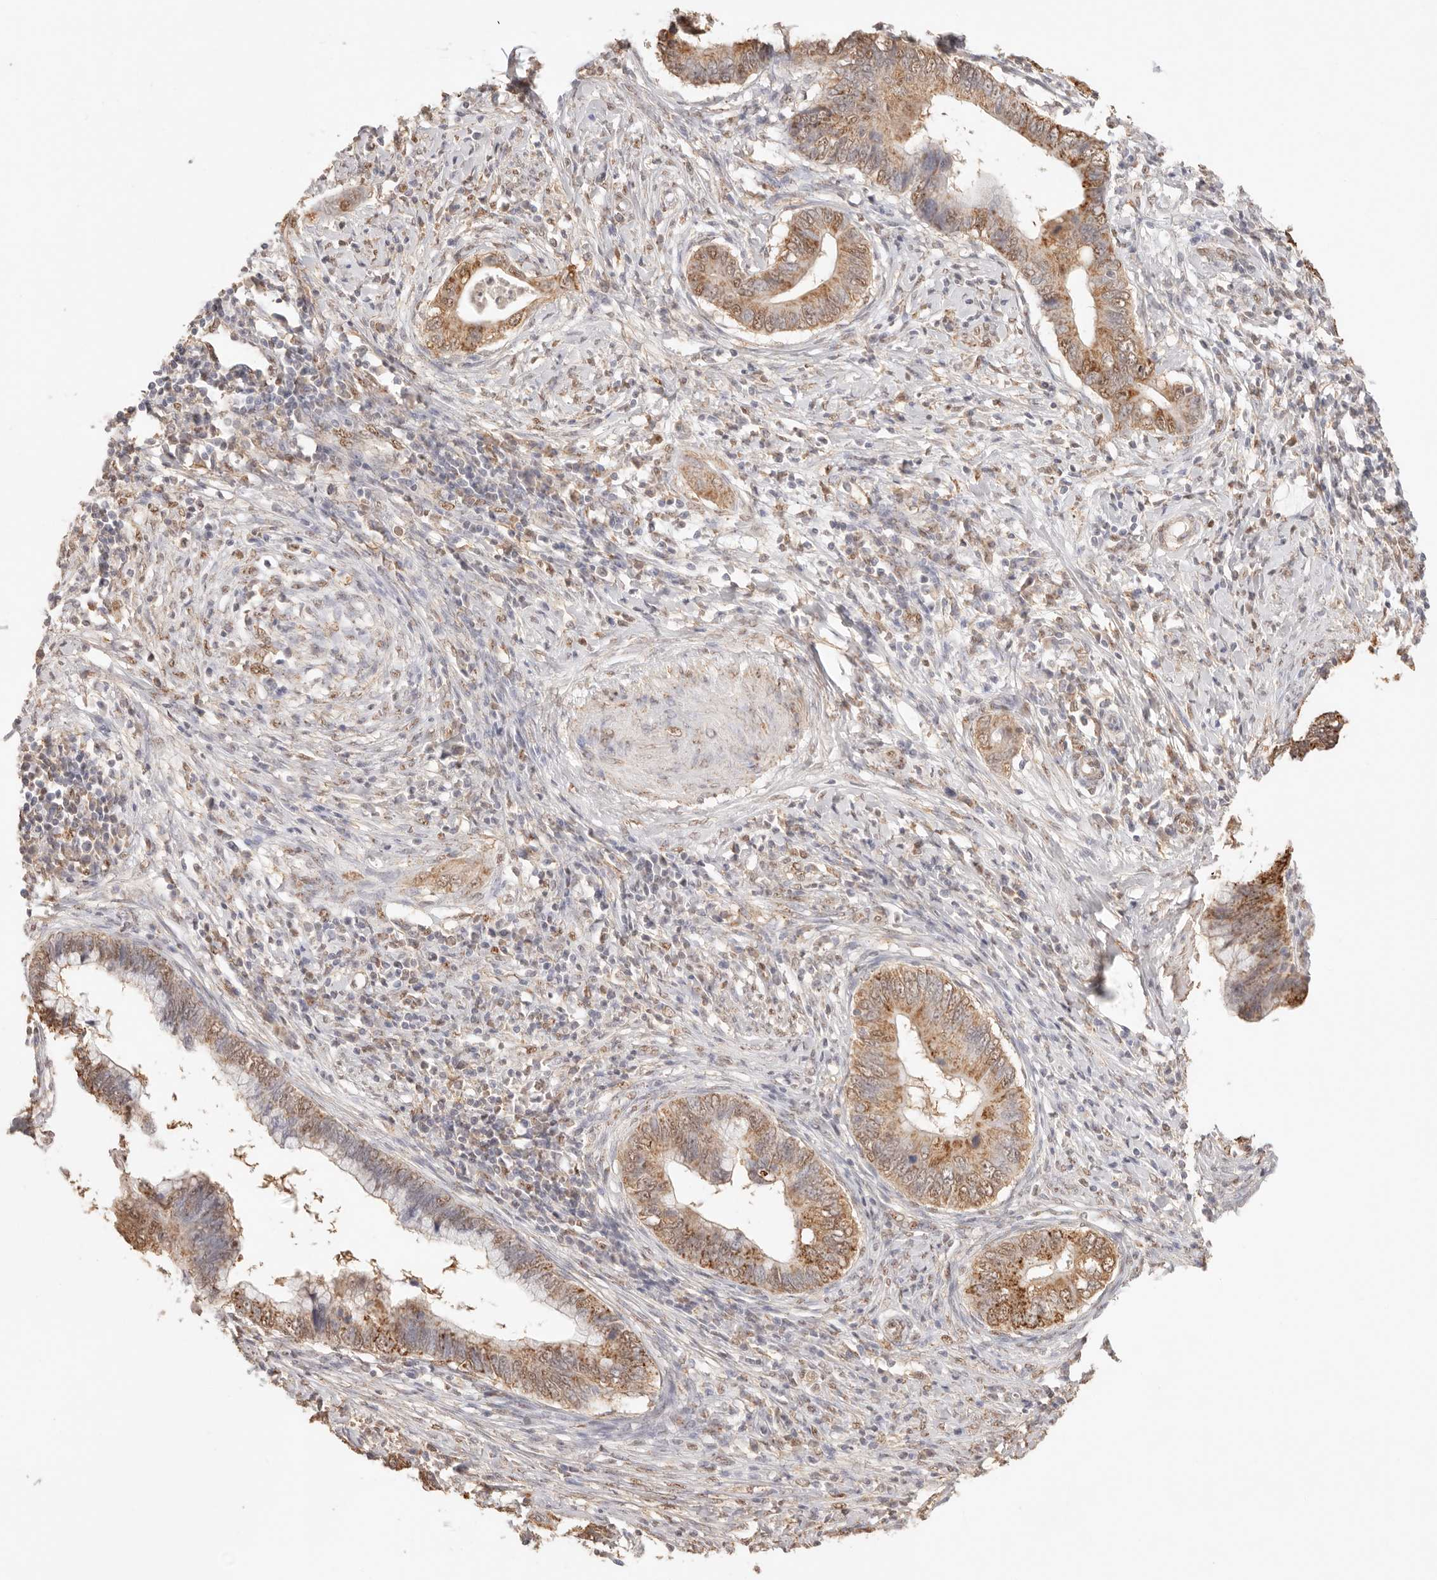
{"staining": {"intensity": "moderate", "quantity": ">75%", "location": "cytoplasmic/membranous"}, "tissue": "cervical cancer", "cell_type": "Tumor cells", "image_type": "cancer", "snomed": [{"axis": "morphology", "description": "Adenocarcinoma, NOS"}, {"axis": "topography", "description": "Cervix"}], "caption": "A high-resolution image shows immunohistochemistry staining of adenocarcinoma (cervical), which exhibits moderate cytoplasmic/membranous positivity in approximately >75% of tumor cells.", "gene": "IL1R2", "patient": {"sex": "female", "age": 44}}